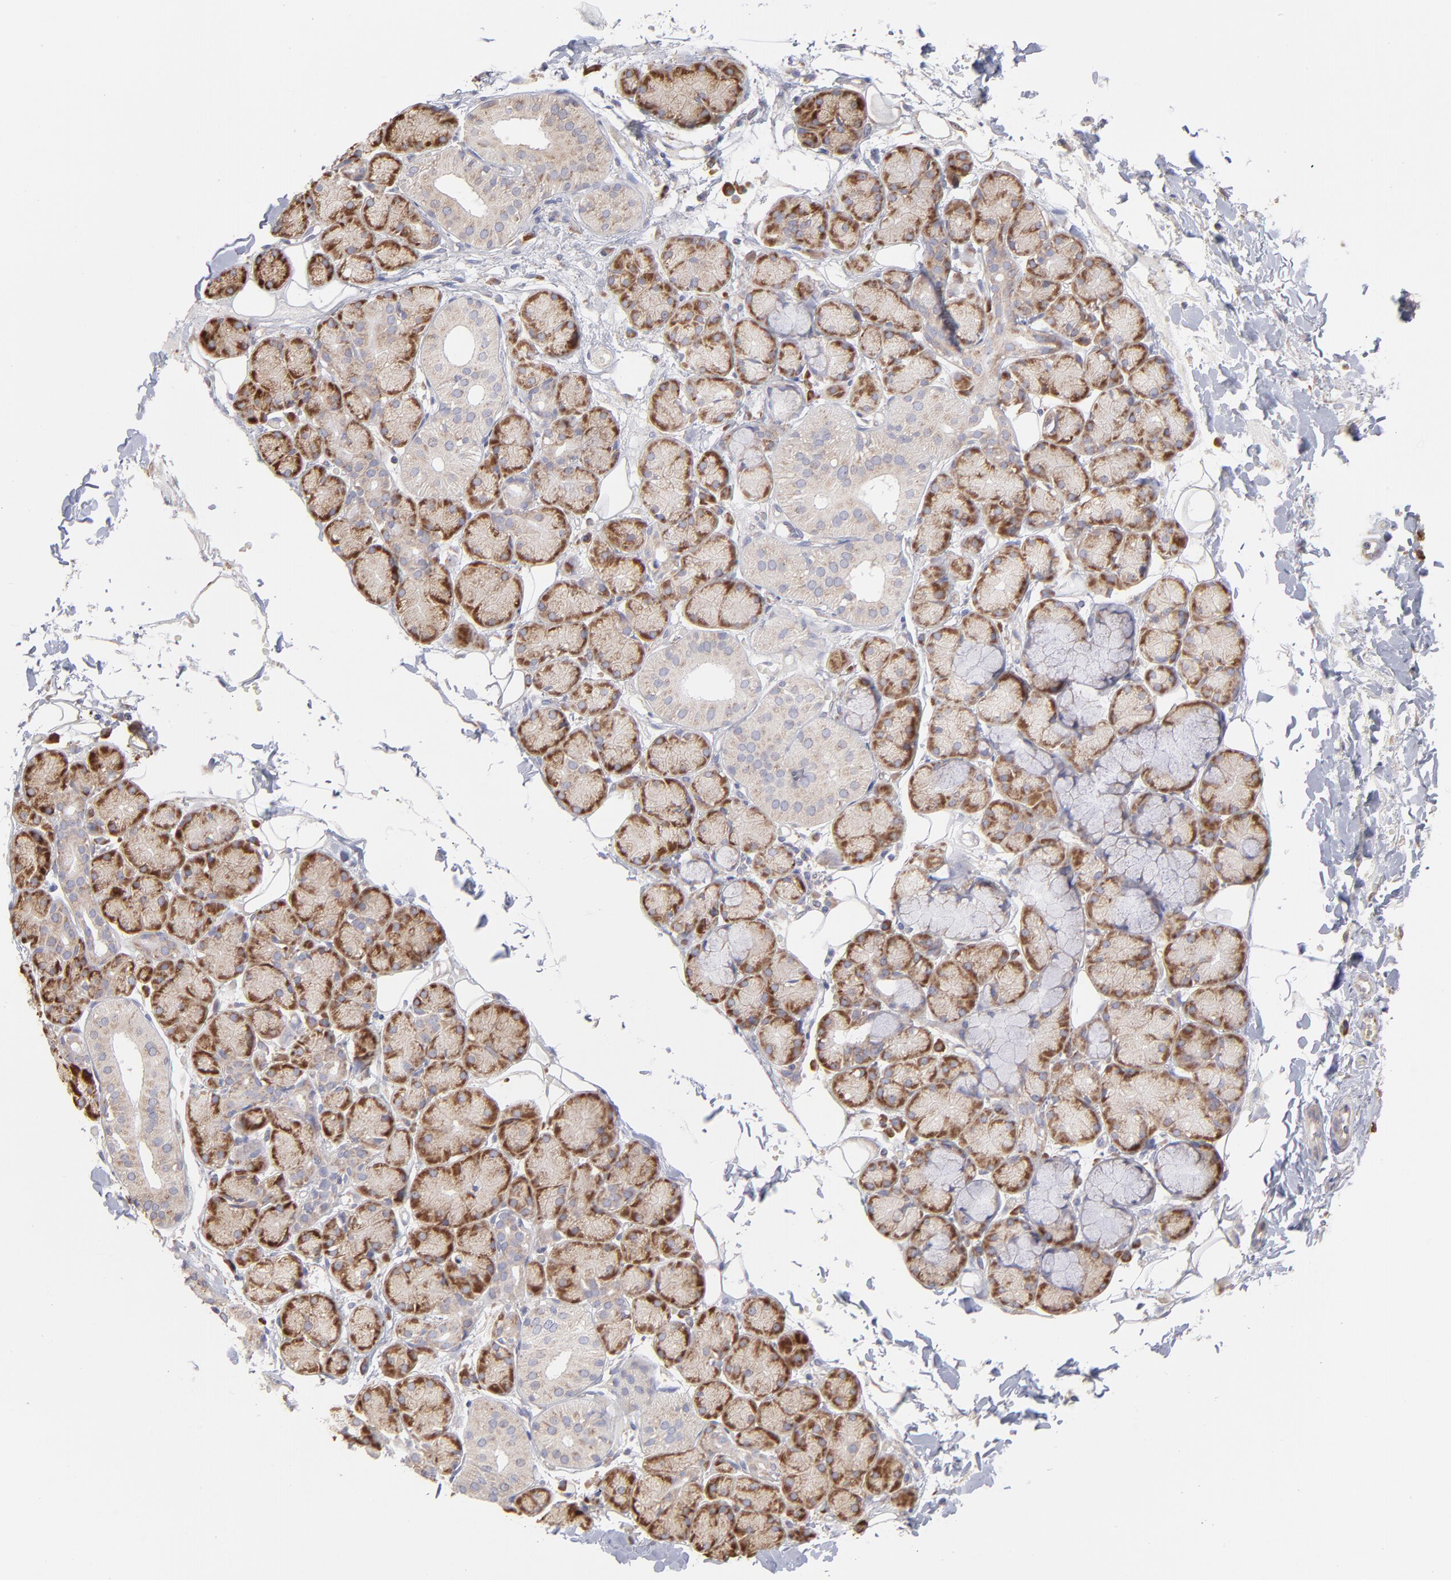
{"staining": {"intensity": "moderate", "quantity": ">75%", "location": "cytoplasmic/membranous"}, "tissue": "salivary gland", "cell_type": "Glandular cells", "image_type": "normal", "snomed": [{"axis": "morphology", "description": "Normal tissue, NOS"}, {"axis": "topography", "description": "Skeletal muscle"}, {"axis": "topography", "description": "Oral tissue"}, {"axis": "topography", "description": "Salivary gland"}, {"axis": "topography", "description": "Peripheral nerve tissue"}], "caption": "IHC (DAB (3,3'-diaminobenzidine)) staining of normal salivary gland reveals moderate cytoplasmic/membranous protein positivity in approximately >75% of glandular cells. (Stains: DAB in brown, nuclei in blue, Microscopy: brightfield microscopy at high magnification).", "gene": "RPLP0", "patient": {"sex": "male", "age": 54}}